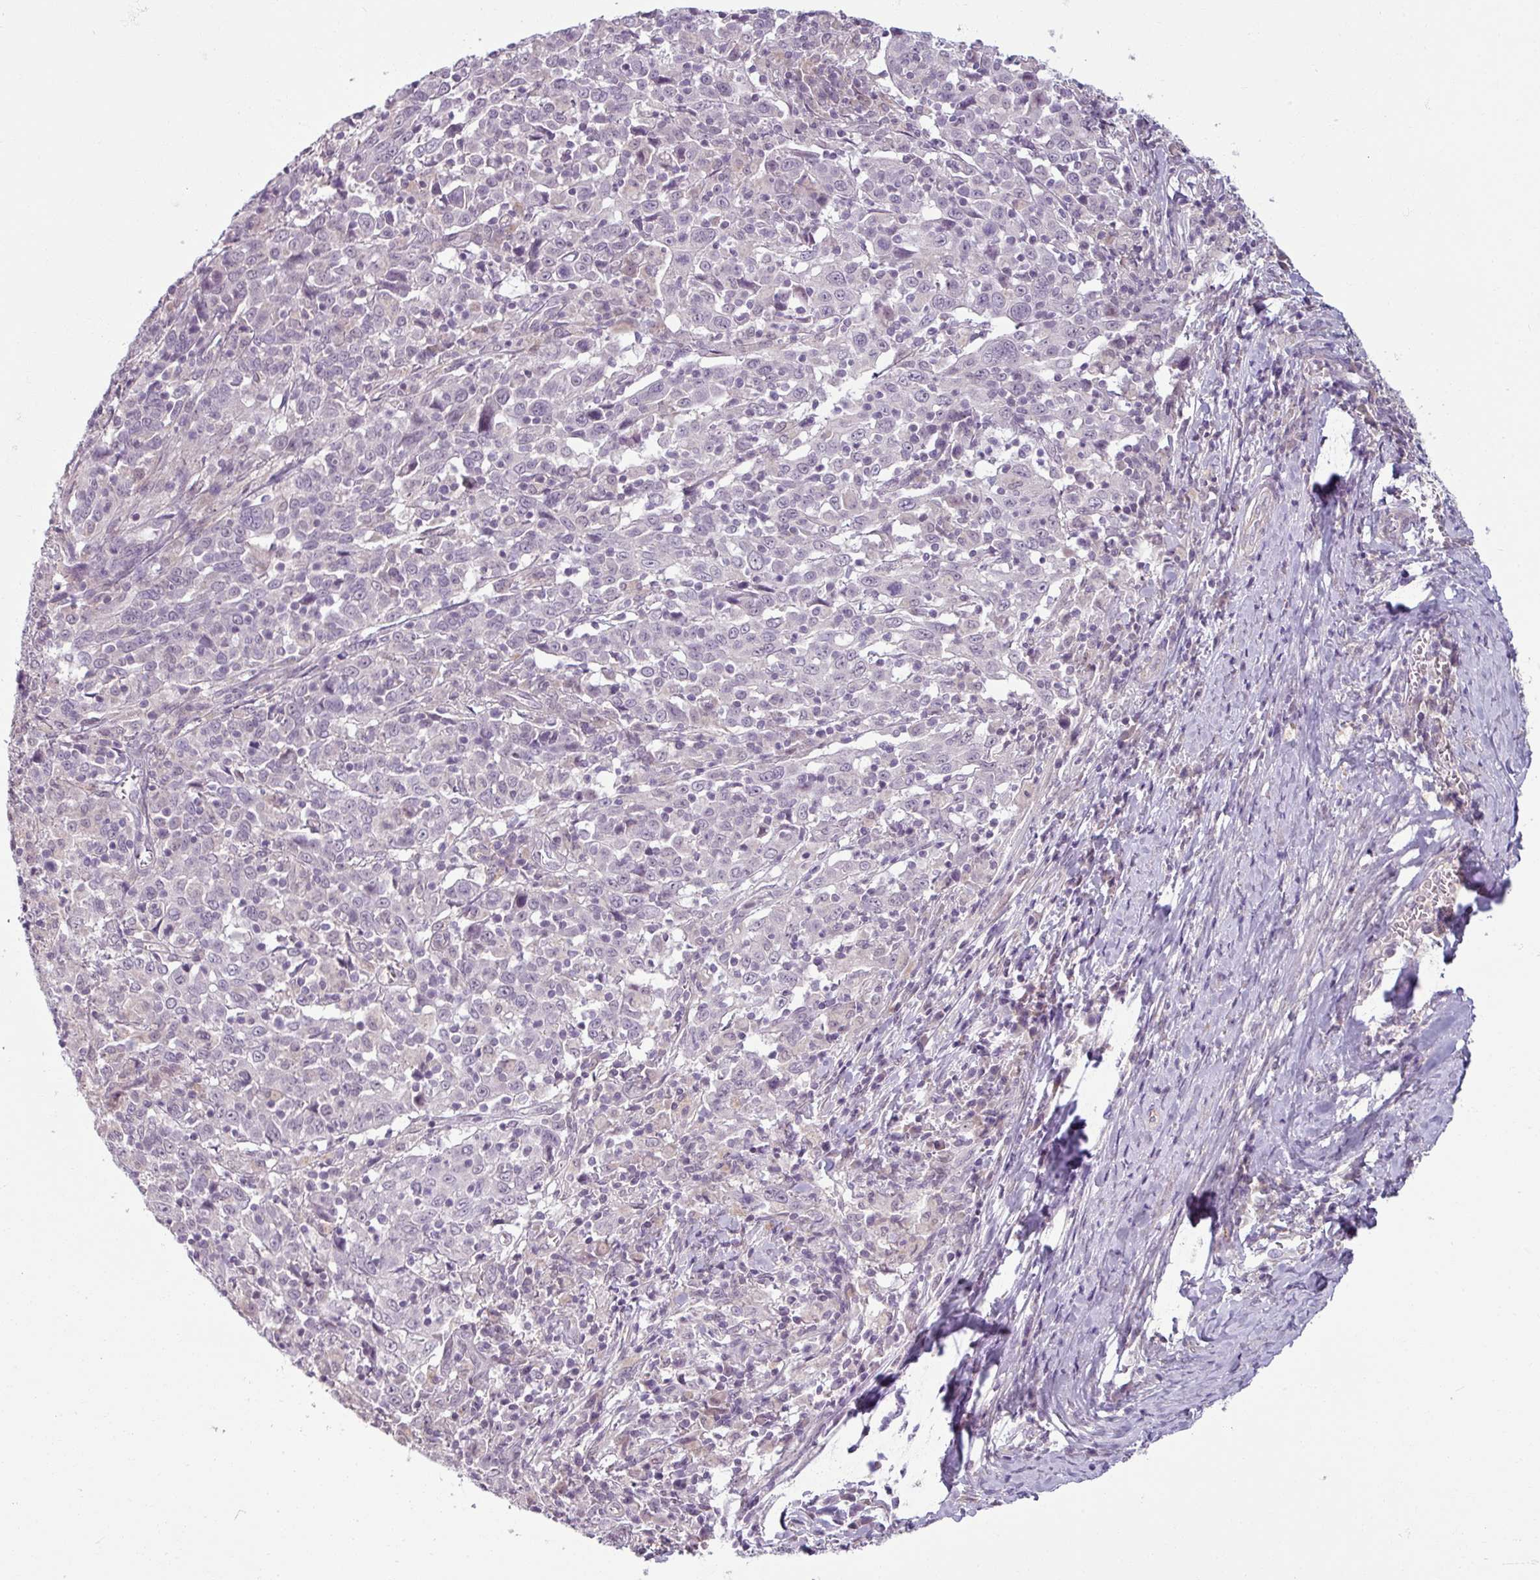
{"staining": {"intensity": "negative", "quantity": "none", "location": "none"}, "tissue": "cervical cancer", "cell_type": "Tumor cells", "image_type": "cancer", "snomed": [{"axis": "morphology", "description": "Squamous cell carcinoma, NOS"}, {"axis": "topography", "description": "Cervix"}], "caption": "Cervical squamous cell carcinoma stained for a protein using immunohistochemistry demonstrates no expression tumor cells.", "gene": "UVSSA", "patient": {"sex": "female", "age": 46}}